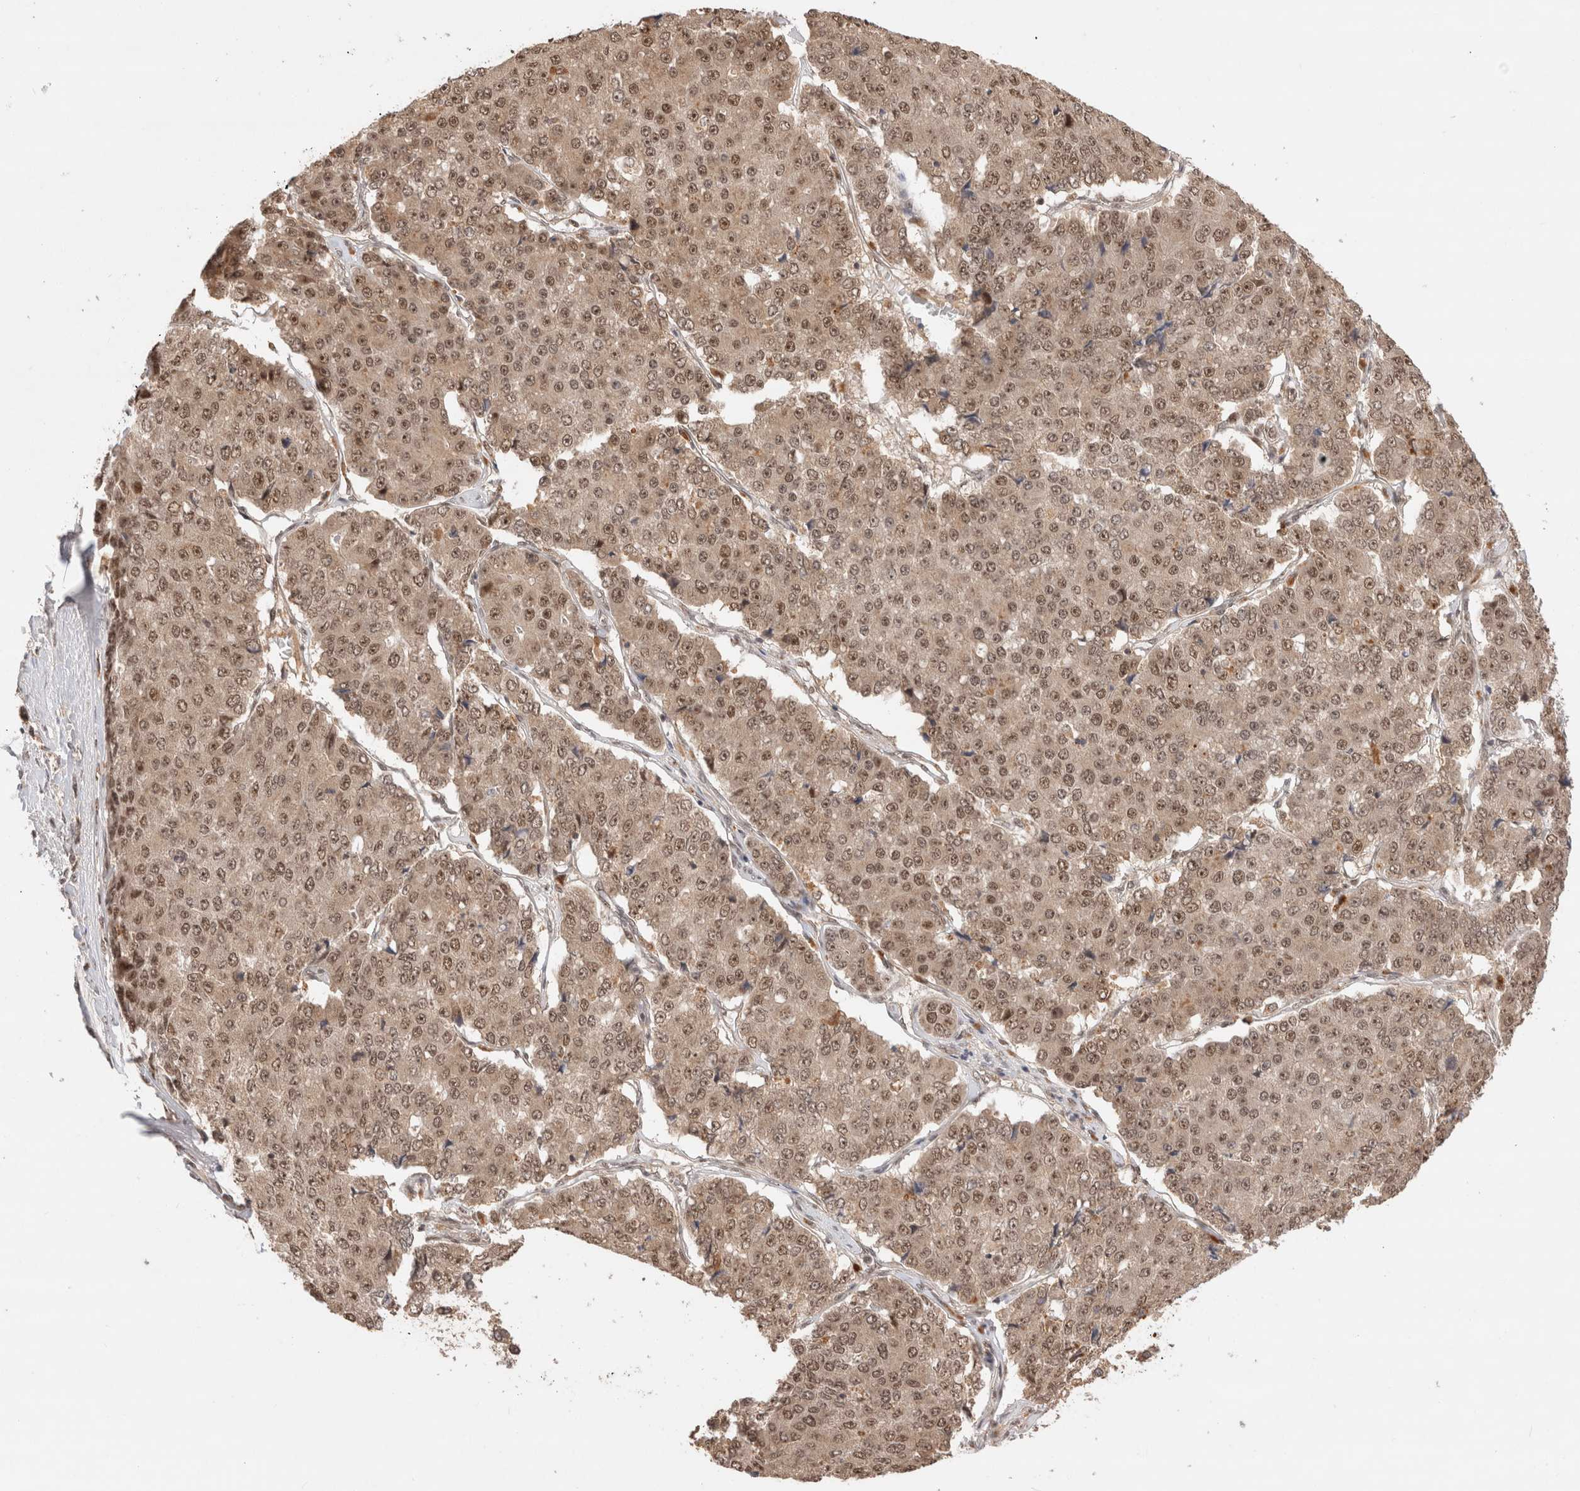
{"staining": {"intensity": "moderate", "quantity": ">75%", "location": "nuclear"}, "tissue": "pancreatic cancer", "cell_type": "Tumor cells", "image_type": "cancer", "snomed": [{"axis": "morphology", "description": "Adenocarcinoma, NOS"}, {"axis": "topography", "description": "Pancreas"}], "caption": "Protein staining reveals moderate nuclear positivity in approximately >75% of tumor cells in pancreatic adenocarcinoma. Nuclei are stained in blue.", "gene": "MPHOSPH6", "patient": {"sex": "male", "age": 50}}